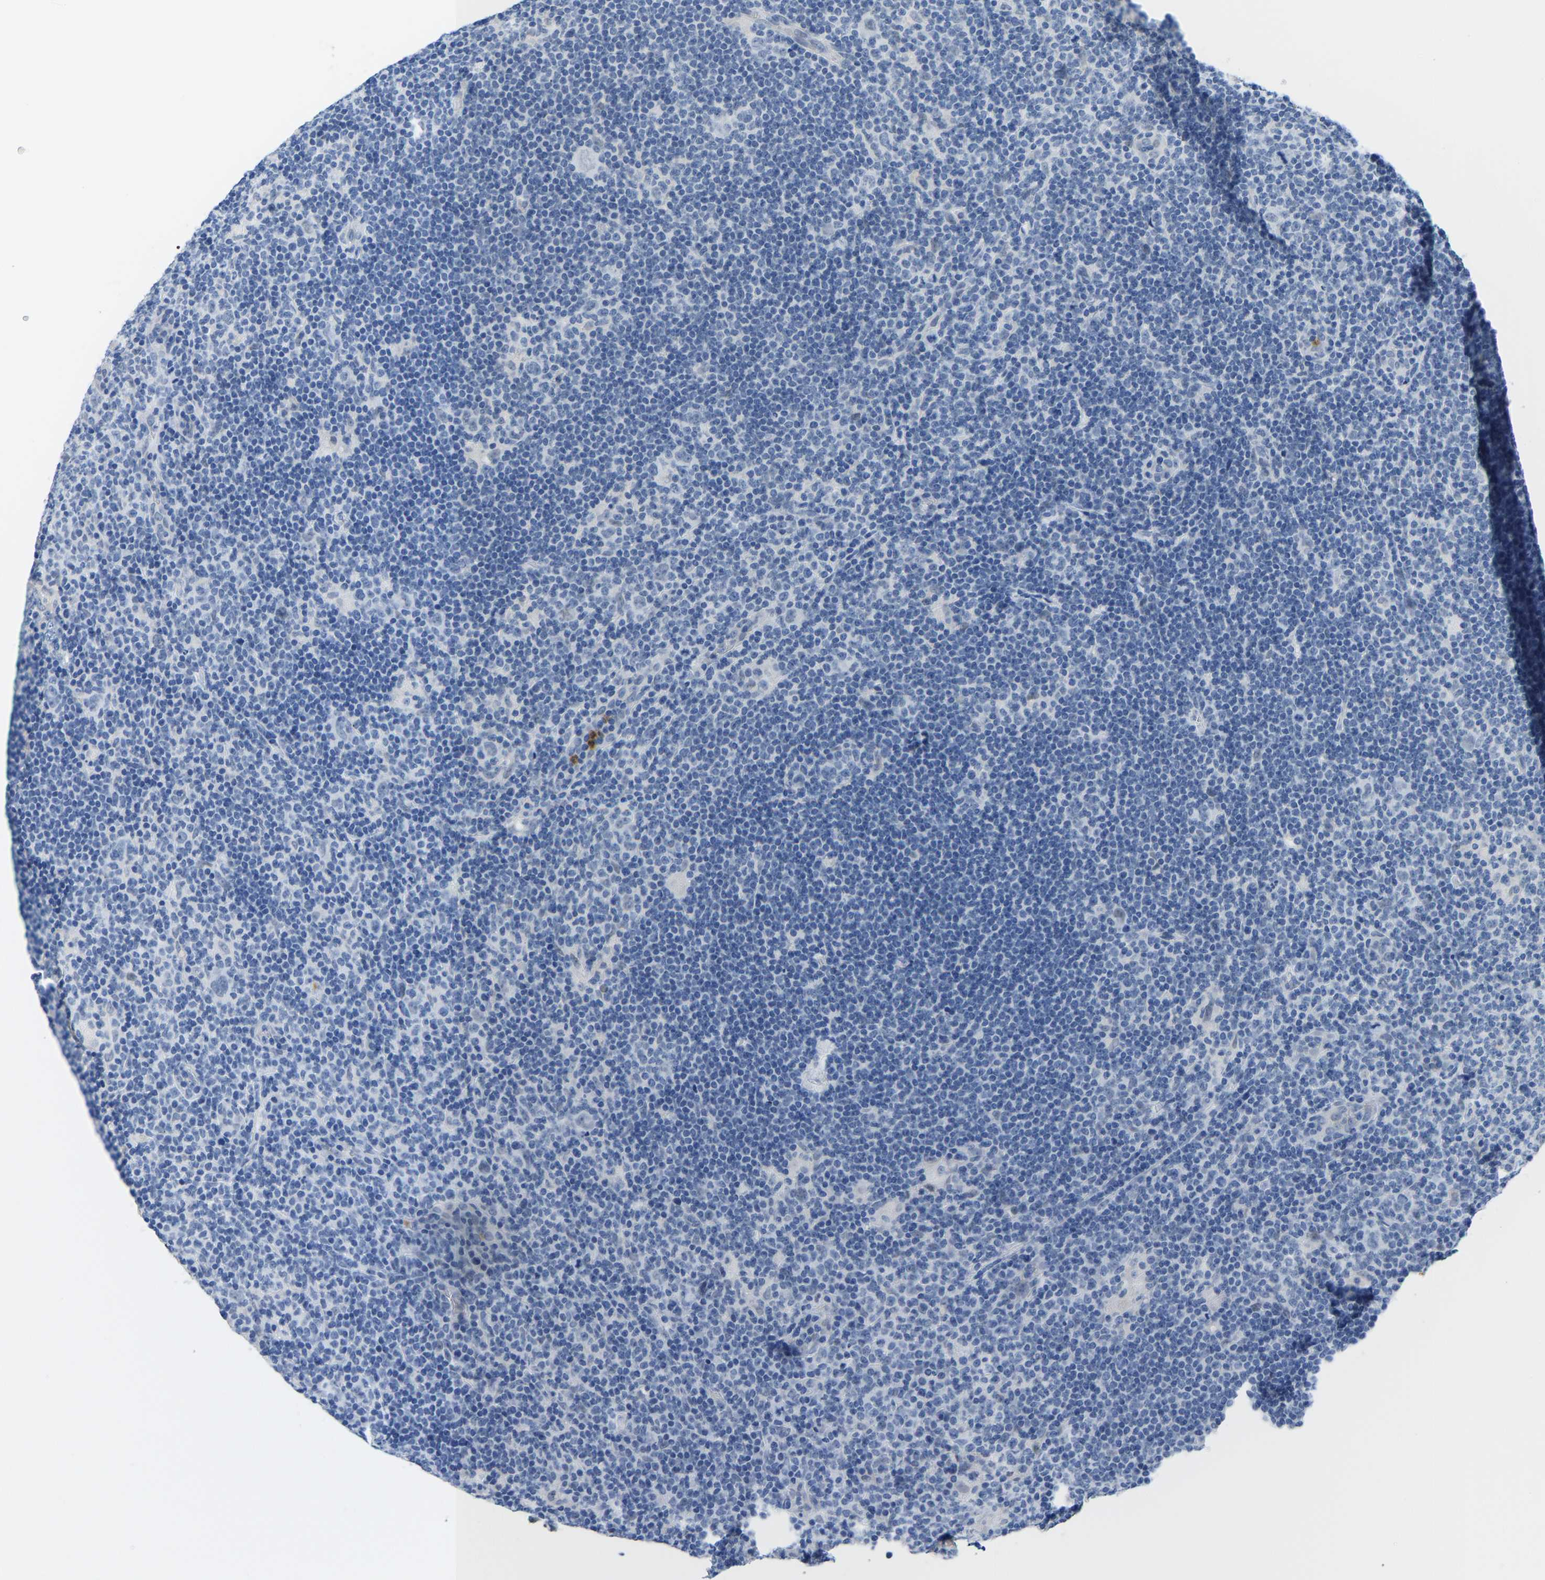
{"staining": {"intensity": "negative", "quantity": "none", "location": "none"}, "tissue": "lymphoma", "cell_type": "Tumor cells", "image_type": "cancer", "snomed": [{"axis": "morphology", "description": "Hodgkin's disease, NOS"}, {"axis": "topography", "description": "Lymph node"}], "caption": "The immunohistochemistry (IHC) image has no significant expression in tumor cells of lymphoma tissue.", "gene": "TXNDC2", "patient": {"sex": "female", "age": 57}}